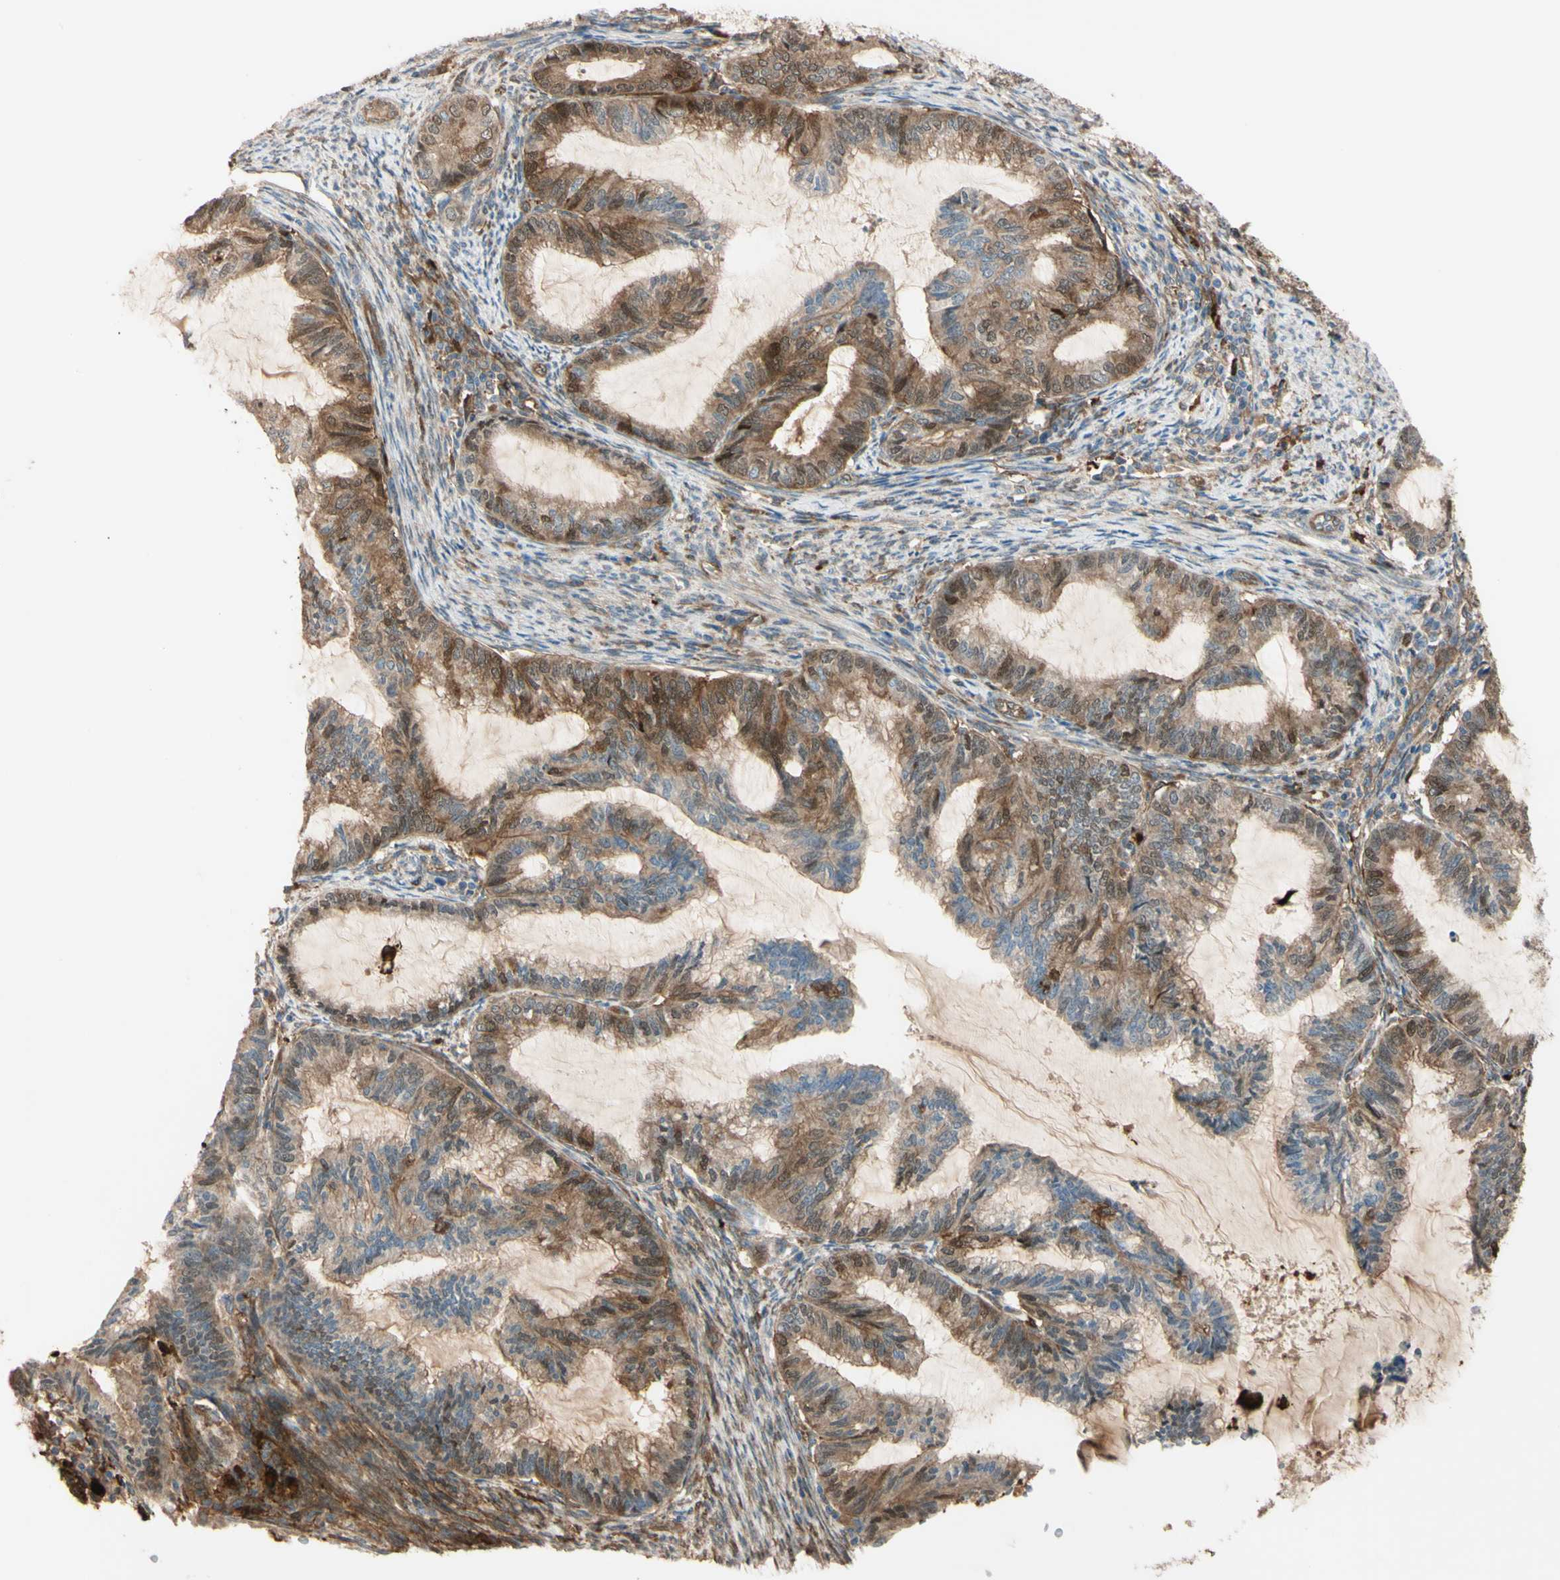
{"staining": {"intensity": "moderate", "quantity": ">75%", "location": "cytoplasmic/membranous,nuclear"}, "tissue": "cervical cancer", "cell_type": "Tumor cells", "image_type": "cancer", "snomed": [{"axis": "morphology", "description": "Normal tissue, NOS"}, {"axis": "morphology", "description": "Adenocarcinoma, NOS"}, {"axis": "topography", "description": "Cervix"}, {"axis": "topography", "description": "Endometrium"}], "caption": "Approximately >75% of tumor cells in cervical cancer (adenocarcinoma) exhibit moderate cytoplasmic/membranous and nuclear protein expression as visualized by brown immunohistochemical staining.", "gene": "PTPN12", "patient": {"sex": "female", "age": 86}}